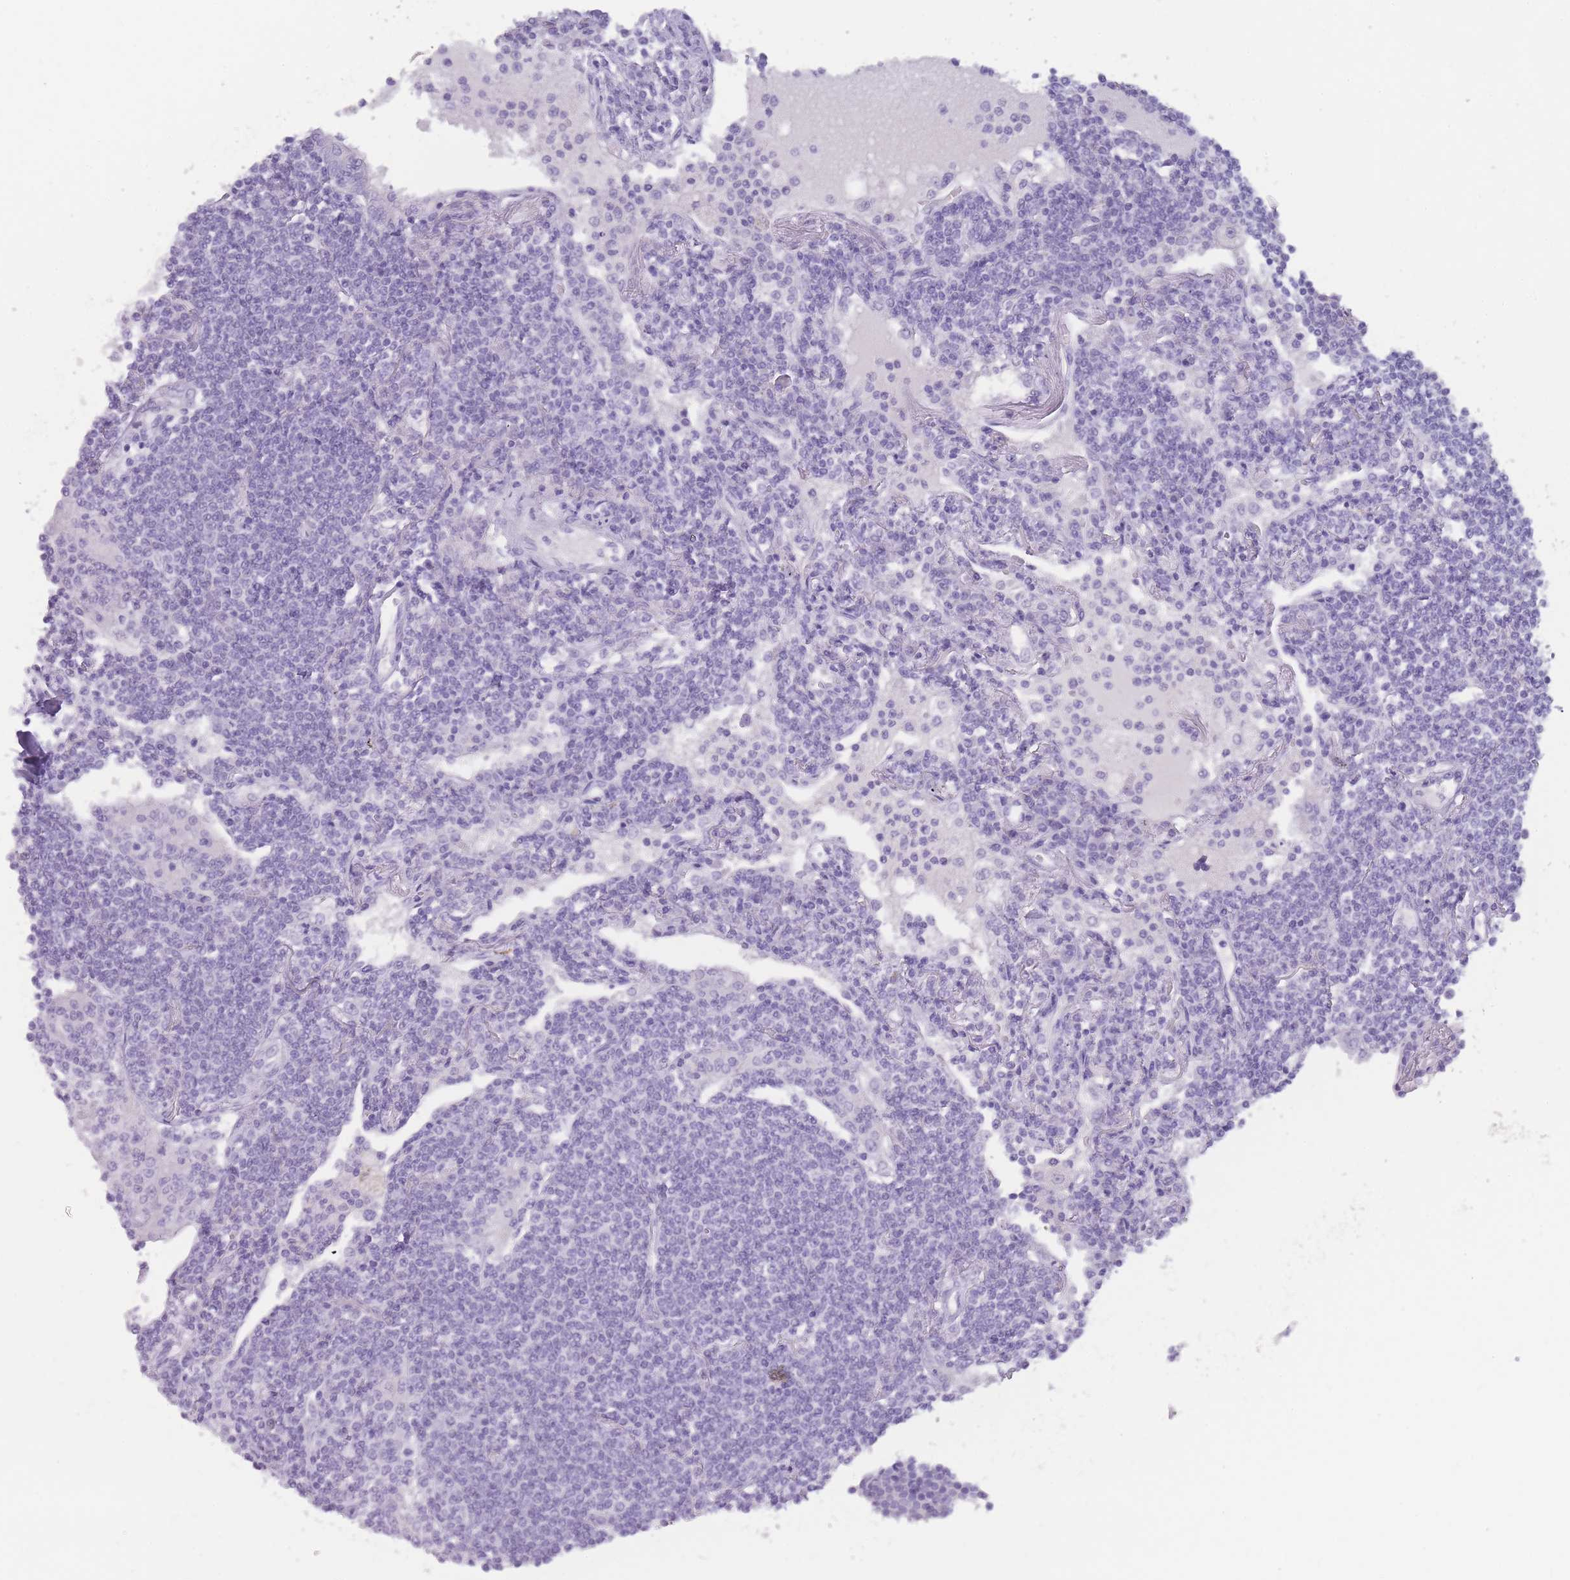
{"staining": {"intensity": "negative", "quantity": "none", "location": "none"}, "tissue": "lymphoma", "cell_type": "Tumor cells", "image_type": "cancer", "snomed": [{"axis": "morphology", "description": "Malignant lymphoma, non-Hodgkin's type, Low grade"}, {"axis": "topography", "description": "Lymph node"}], "caption": "This is an immunohistochemistry photomicrograph of low-grade malignant lymphoma, non-Hodgkin's type. There is no expression in tumor cells.", "gene": "TCP11", "patient": {"sex": "female", "age": 67}}